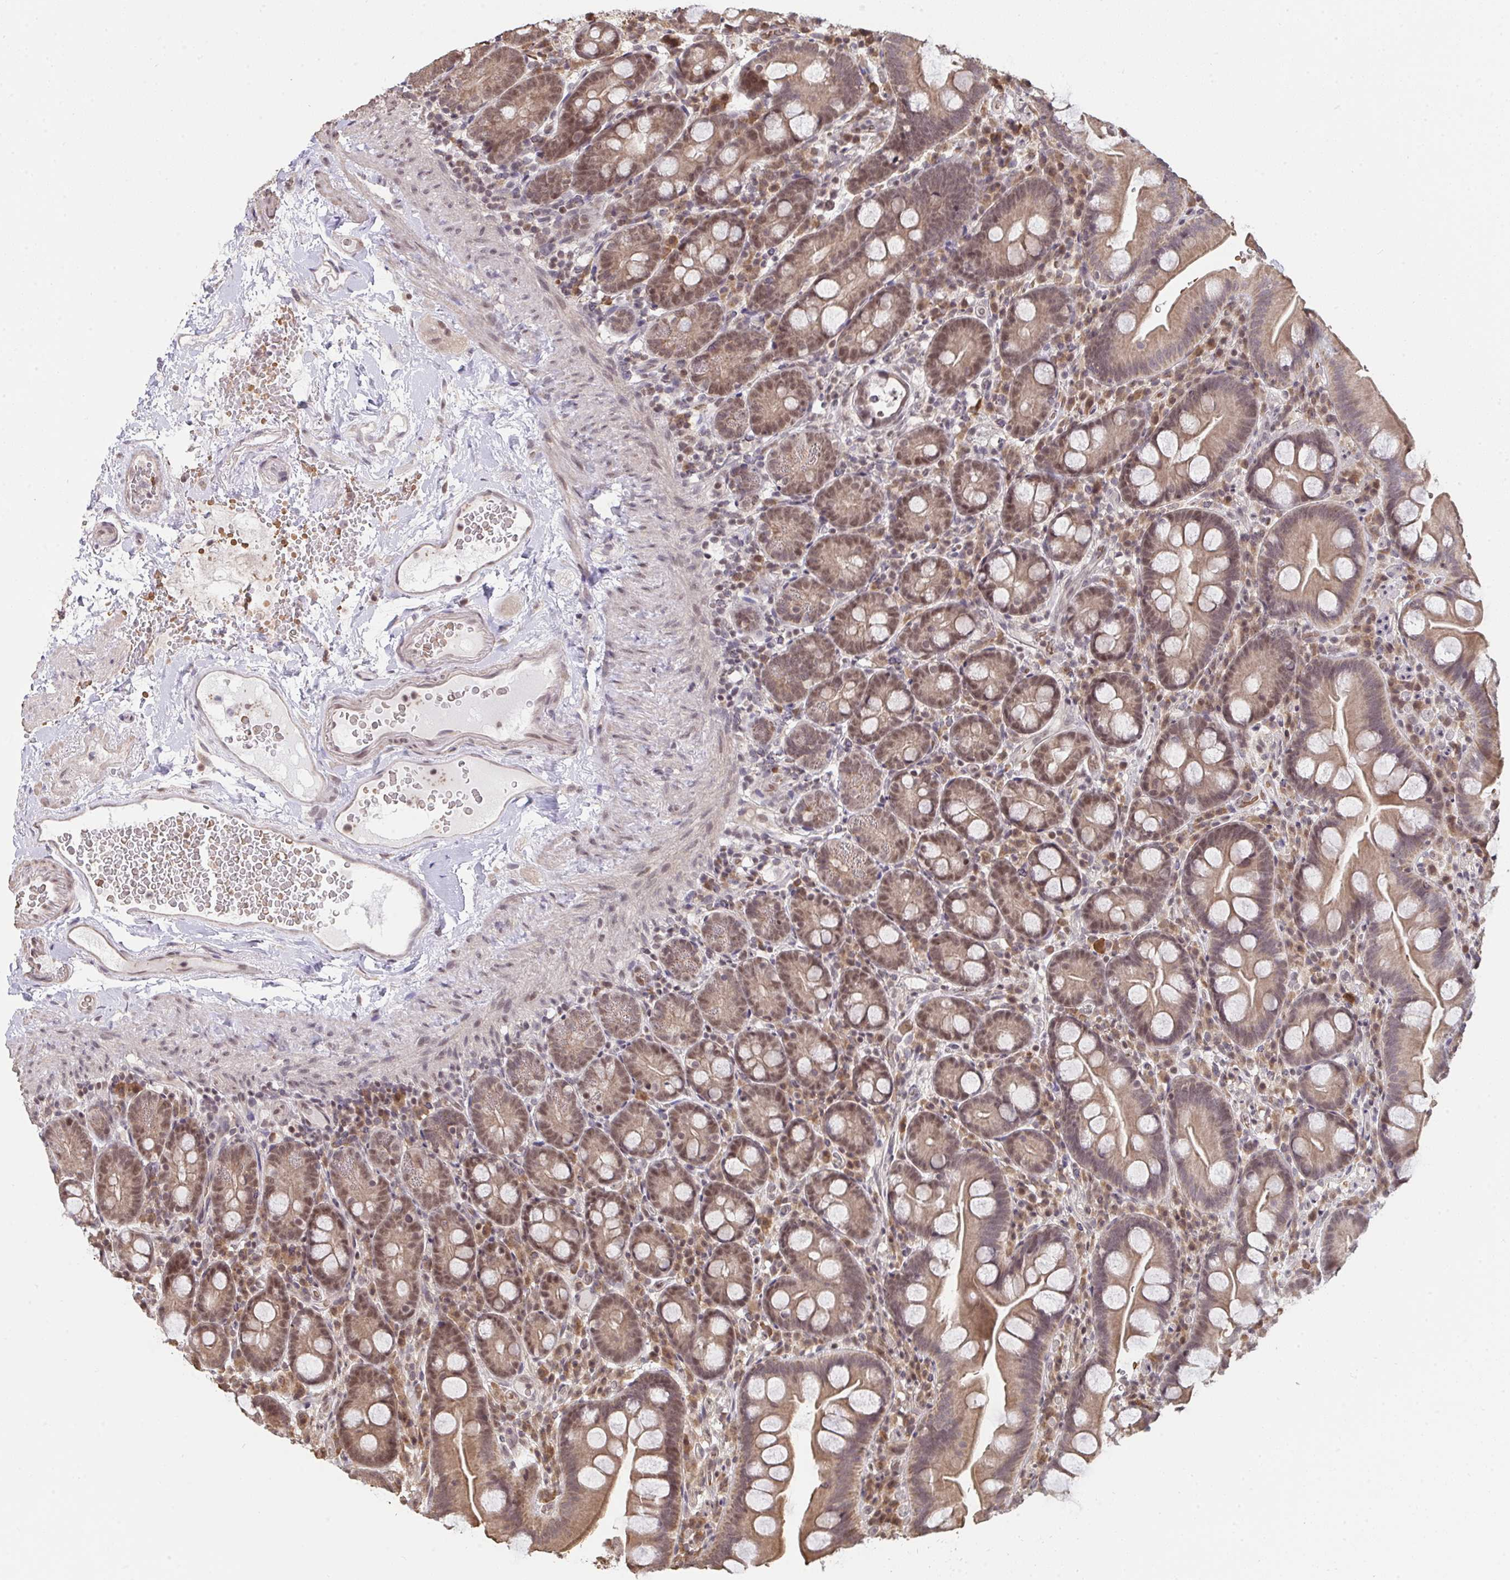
{"staining": {"intensity": "moderate", "quantity": ">75%", "location": "cytoplasmic/membranous,nuclear"}, "tissue": "small intestine", "cell_type": "Glandular cells", "image_type": "normal", "snomed": [{"axis": "morphology", "description": "Normal tissue, NOS"}, {"axis": "topography", "description": "Small intestine"}], "caption": "Immunohistochemical staining of normal small intestine displays >75% levels of moderate cytoplasmic/membranous,nuclear protein staining in approximately >75% of glandular cells.", "gene": "SAP30", "patient": {"sex": "female", "age": 68}}